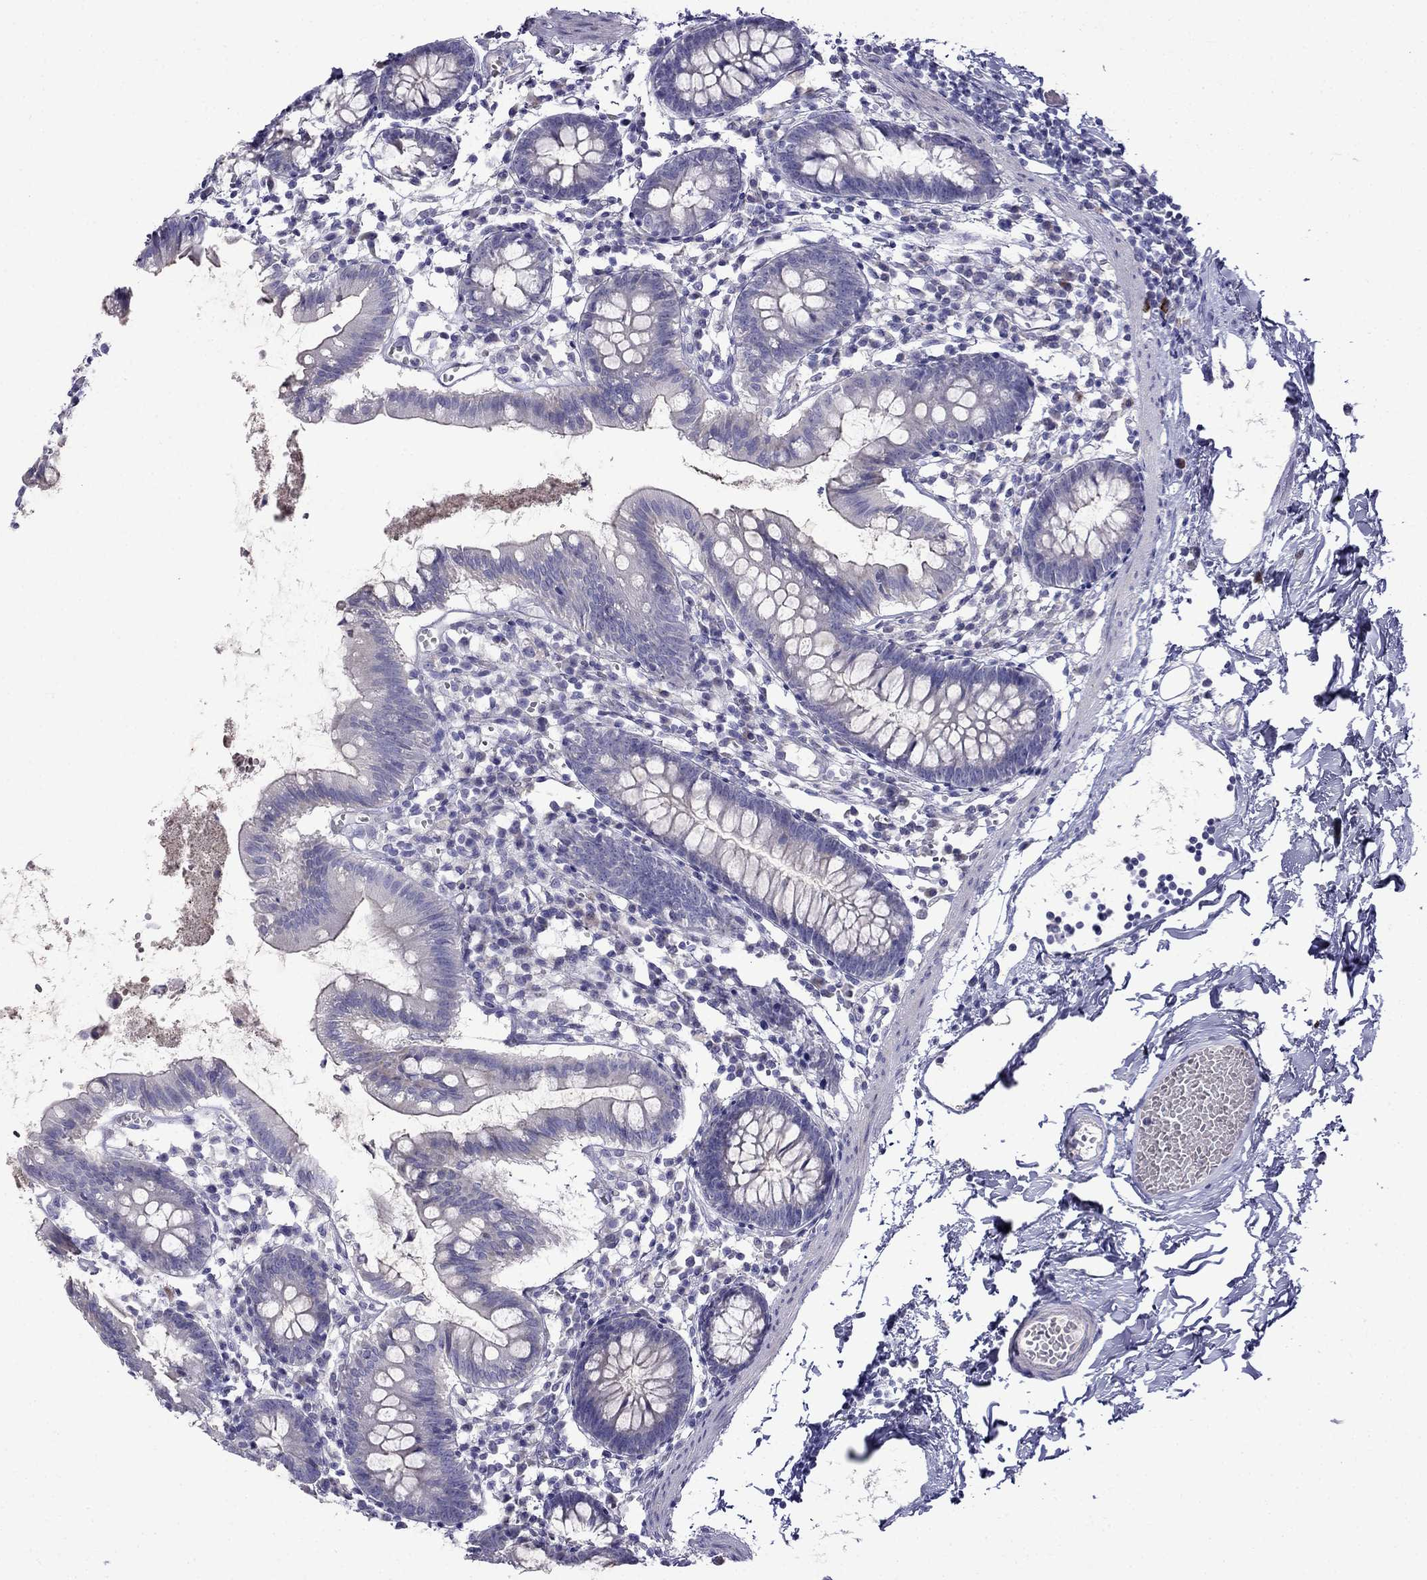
{"staining": {"intensity": "negative", "quantity": "none", "location": "none"}, "tissue": "small intestine", "cell_type": "Glandular cells", "image_type": "normal", "snomed": [{"axis": "morphology", "description": "Normal tissue, NOS"}, {"axis": "topography", "description": "Small intestine"}], "caption": "Glandular cells show no significant protein expression in benign small intestine. (DAB immunohistochemistry (IHC) visualized using brightfield microscopy, high magnification).", "gene": "PATE1", "patient": {"sex": "female", "age": 90}}